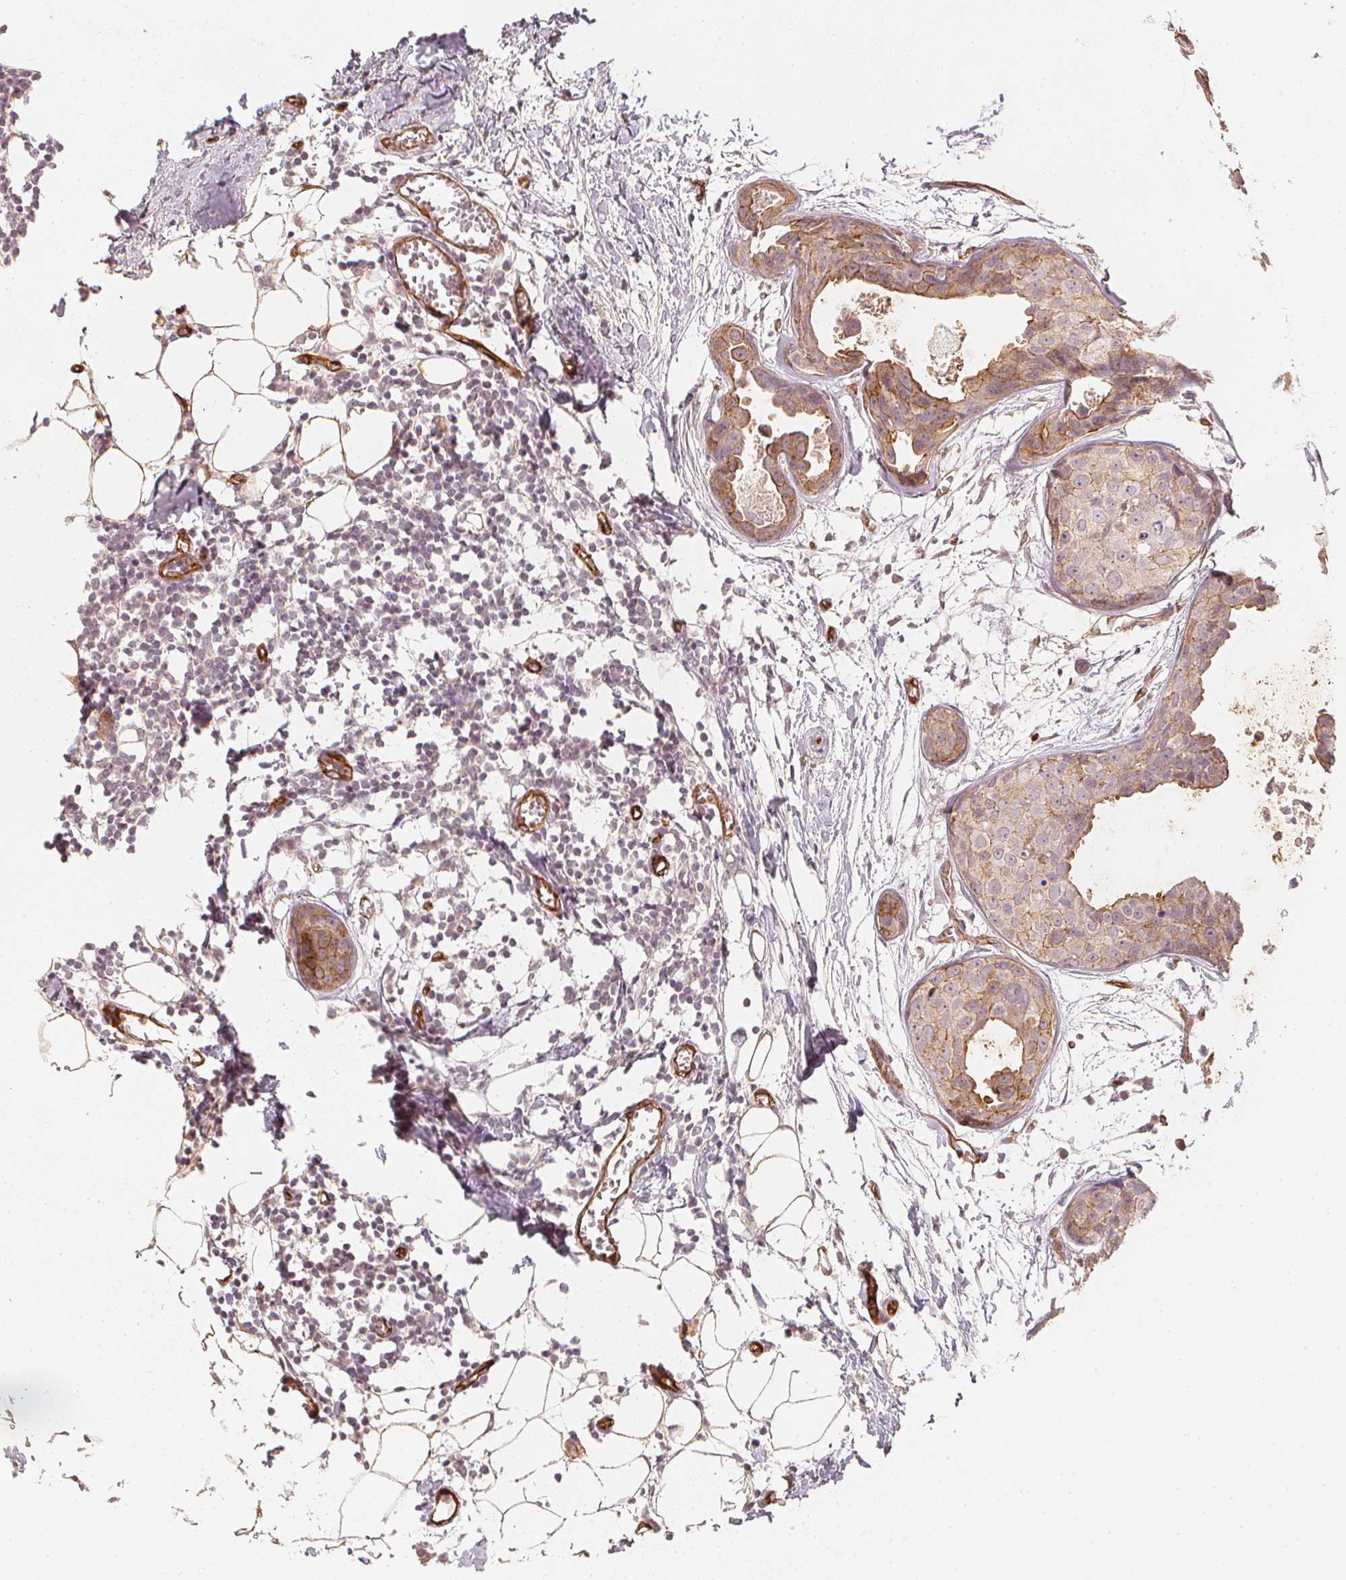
{"staining": {"intensity": "moderate", "quantity": "25%-75%", "location": "cytoplasmic/membranous"}, "tissue": "breast cancer", "cell_type": "Tumor cells", "image_type": "cancer", "snomed": [{"axis": "morphology", "description": "Duct carcinoma"}, {"axis": "topography", "description": "Breast"}], "caption": "The micrograph shows staining of breast cancer (intraductal carcinoma), revealing moderate cytoplasmic/membranous protein positivity (brown color) within tumor cells. (DAB (3,3'-diaminobenzidine) = brown stain, brightfield microscopy at high magnification).", "gene": "CIB1", "patient": {"sex": "female", "age": 38}}